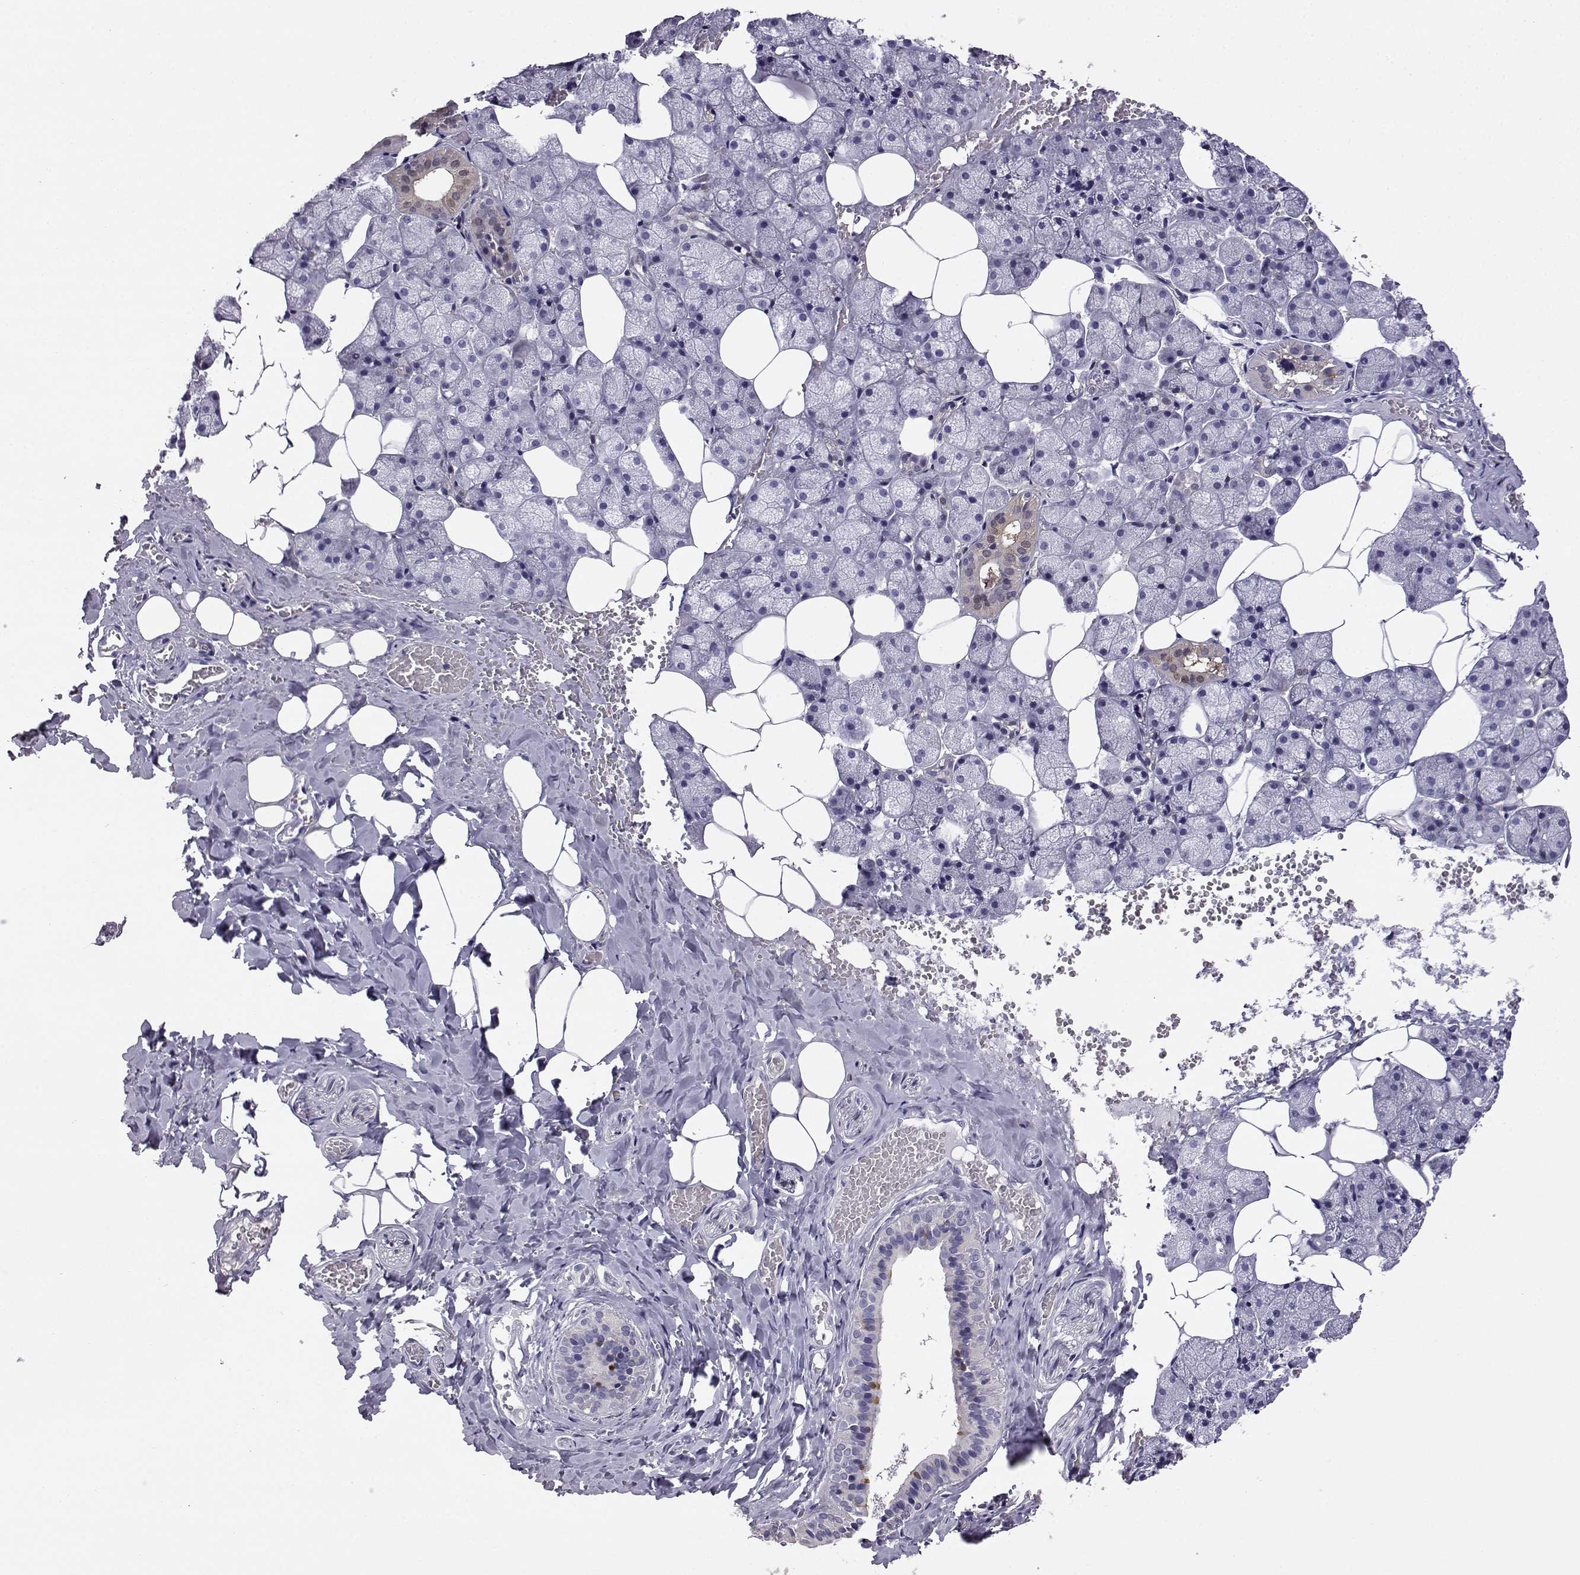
{"staining": {"intensity": "negative", "quantity": "none", "location": "none"}, "tissue": "salivary gland", "cell_type": "Glandular cells", "image_type": "normal", "snomed": [{"axis": "morphology", "description": "Normal tissue, NOS"}, {"axis": "topography", "description": "Salivary gland"}], "caption": "An image of salivary gland stained for a protein exhibits no brown staining in glandular cells. (Immunohistochemistry, brightfield microscopy, high magnification).", "gene": "AKR1B1", "patient": {"sex": "male", "age": 38}}